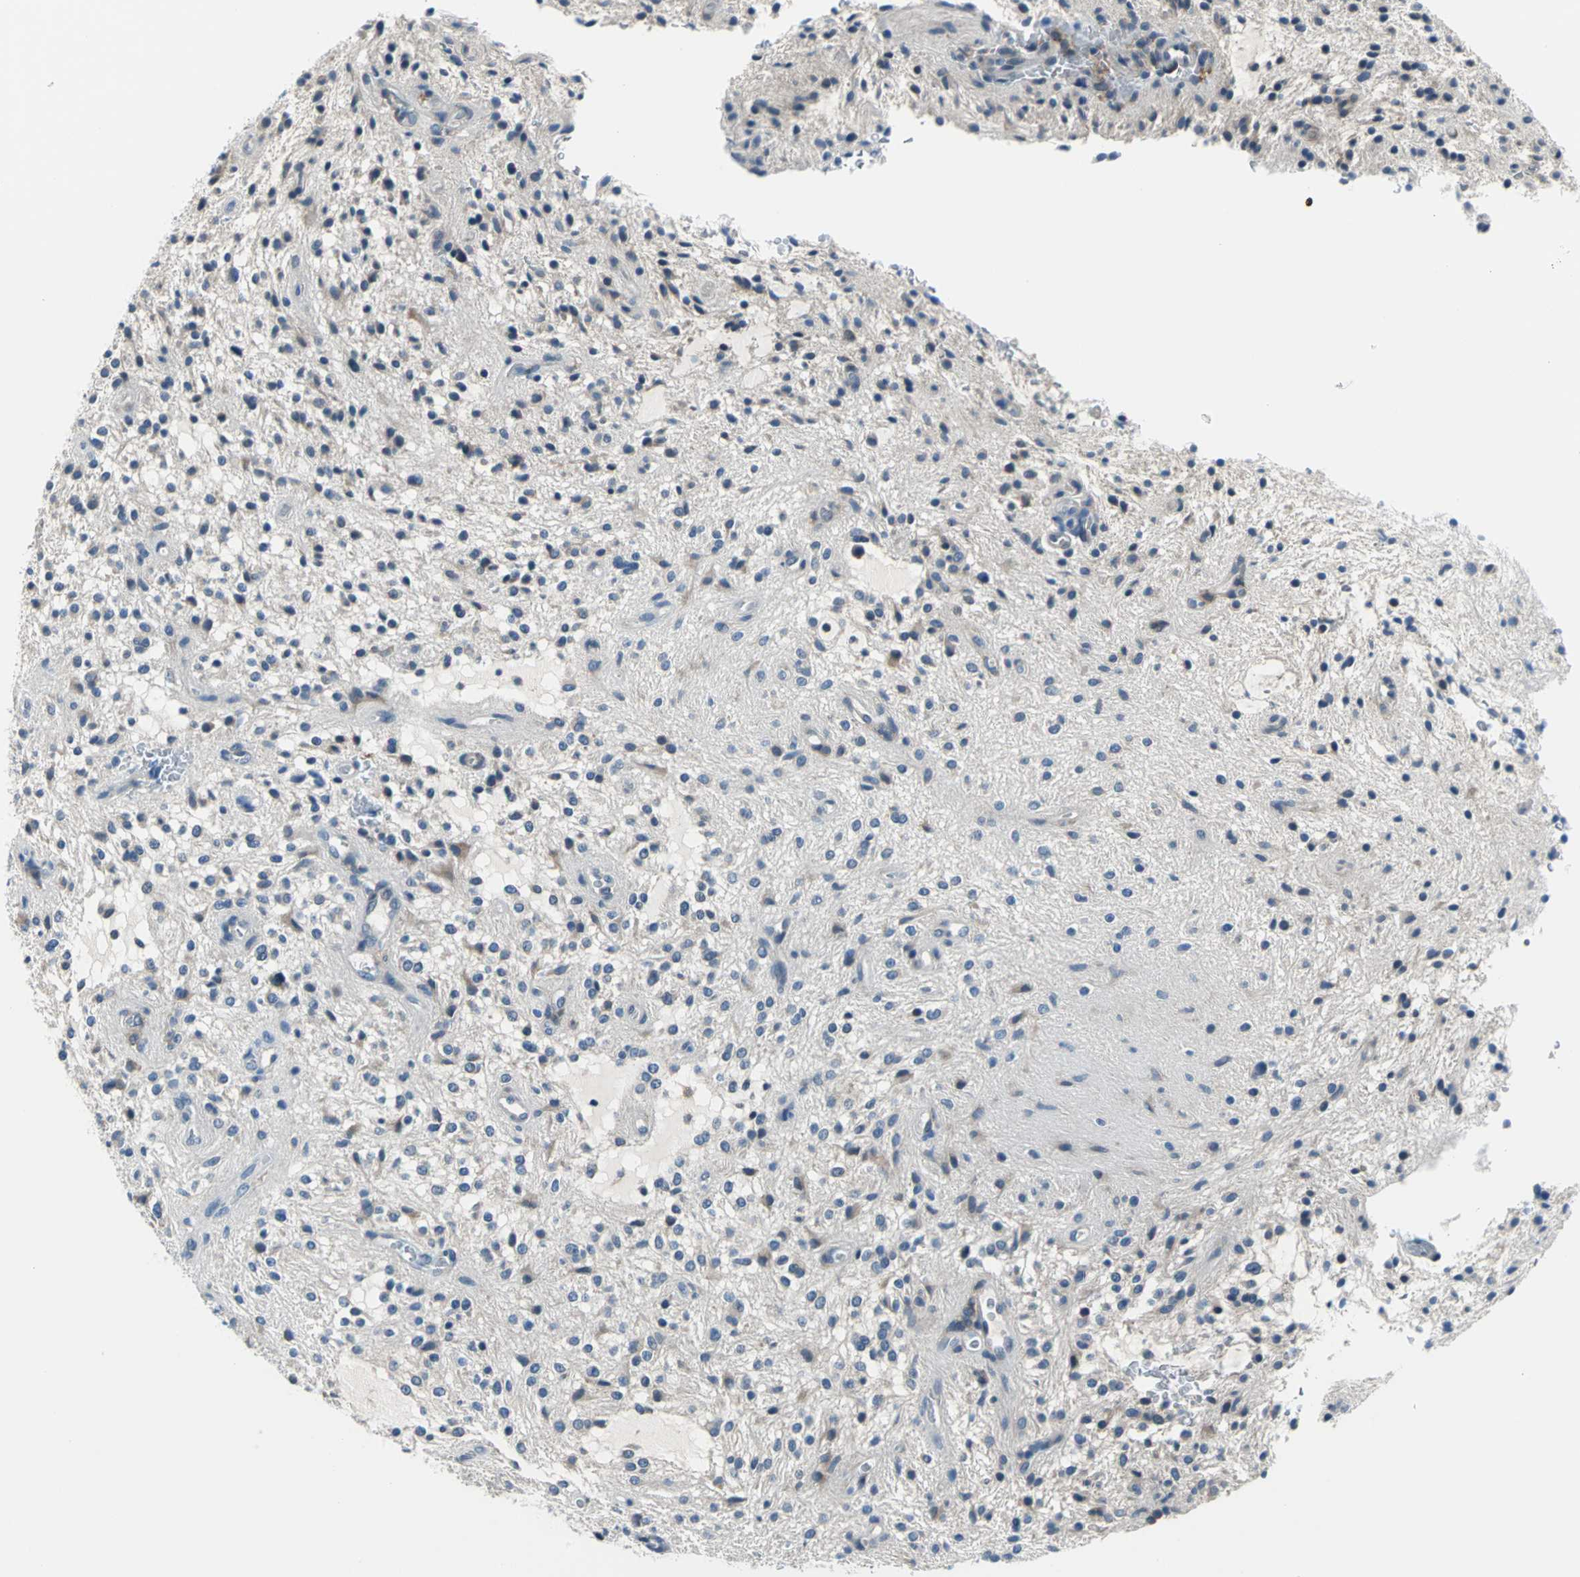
{"staining": {"intensity": "weak", "quantity": "25%-75%", "location": "cytoplasmic/membranous"}, "tissue": "glioma", "cell_type": "Tumor cells", "image_type": "cancer", "snomed": [{"axis": "morphology", "description": "Glioma, malignant, NOS"}, {"axis": "topography", "description": "Cerebellum"}], "caption": "An image showing weak cytoplasmic/membranous staining in about 25%-75% of tumor cells in glioma, as visualized by brown immunohistochemical staining.", "gene": "ZNF415", "patient": {"sex": "female", "age": 10}}